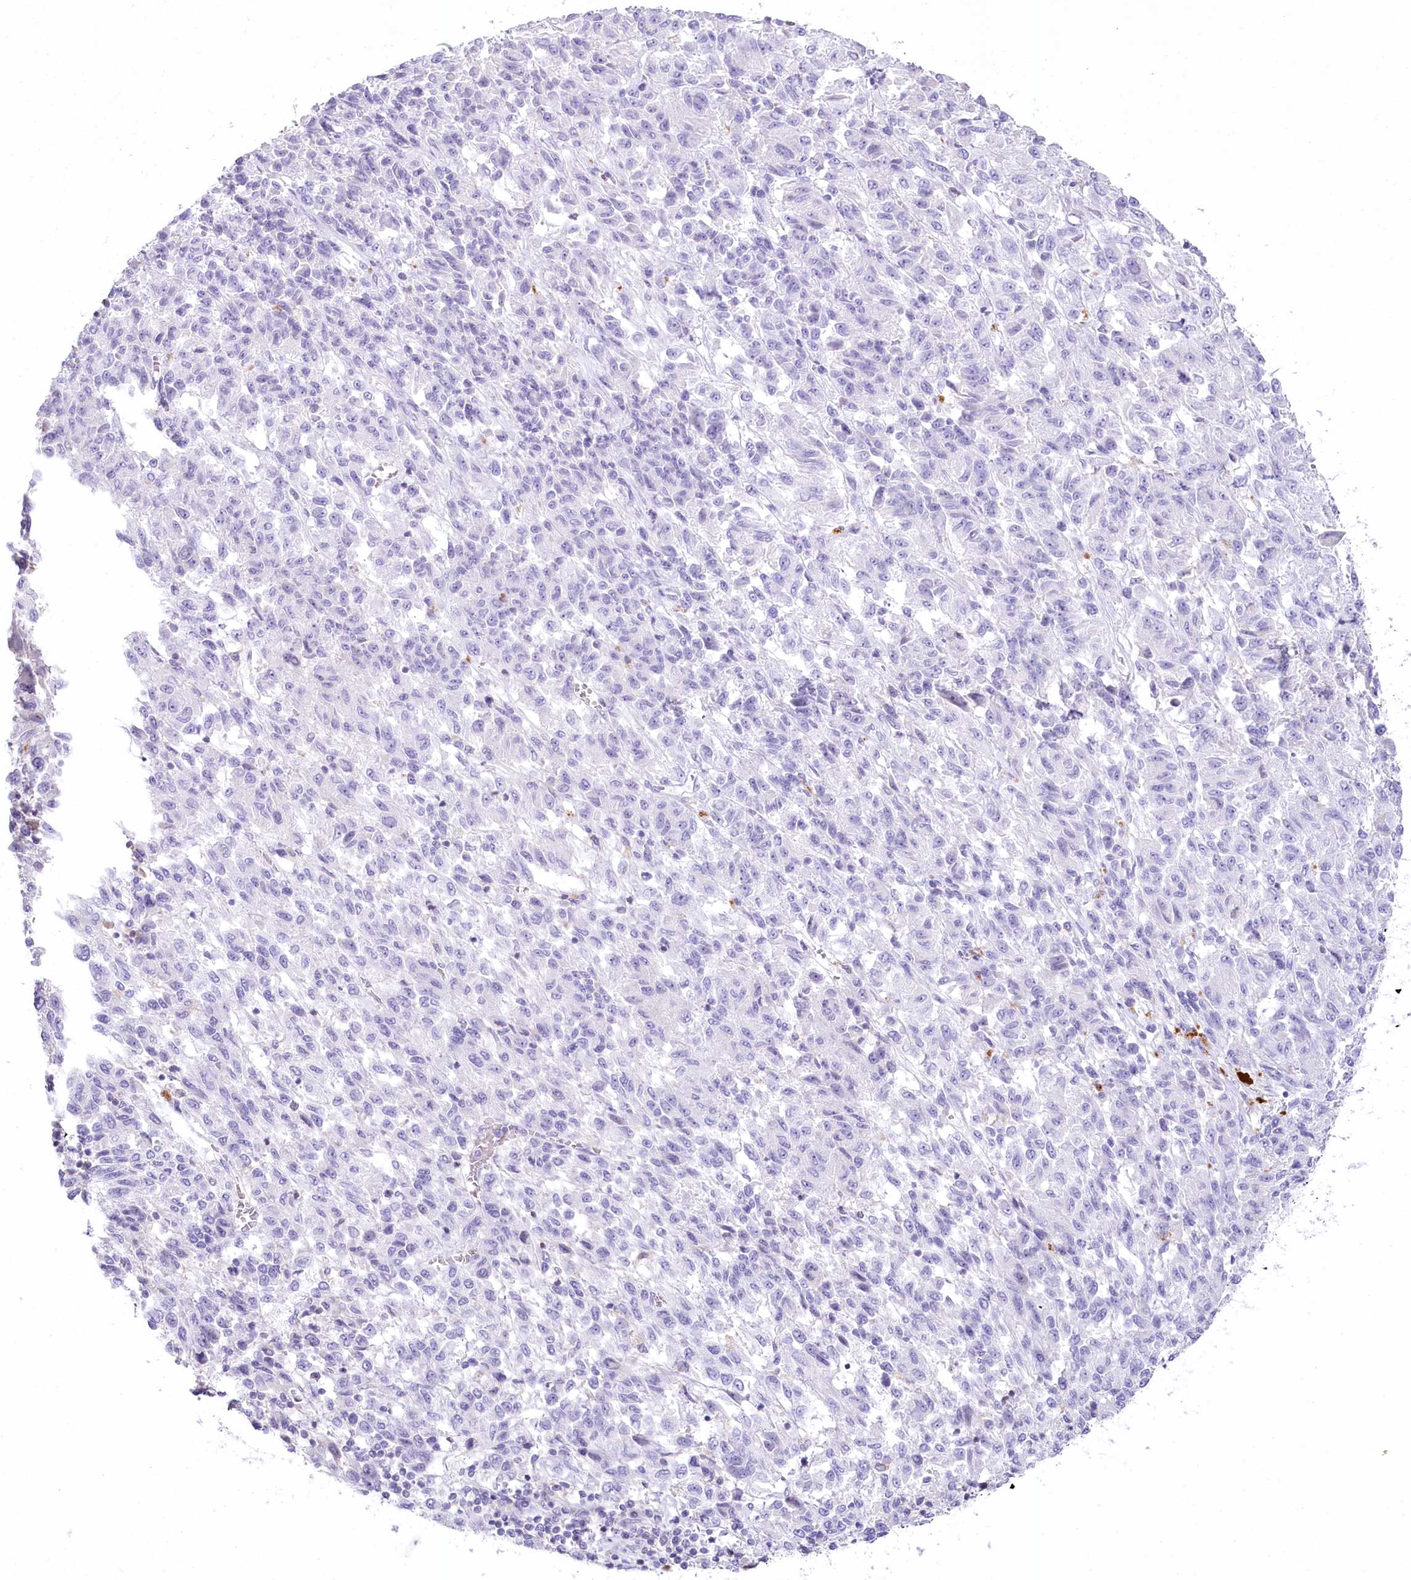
{"staining": {"intensity": "negative", "quantity": "none", "location": "none"}, "tissue": "melanoma", "cell_type": "Tumor cells", "image_type": "cancer", "snomed": [{"axis": "morphology", "description": "Malignant melanoma, Metastatic site"}, {"axis": "topography", "description": "Lung"}], "caption": "This is an immunohistochemistry (IHC) photomicrograph of human malignant melanoma (metastatic site). There is no positivity in tumor cells.", "gene": "MYOZ1", "patient": {"sex": "male", "age": 64}}